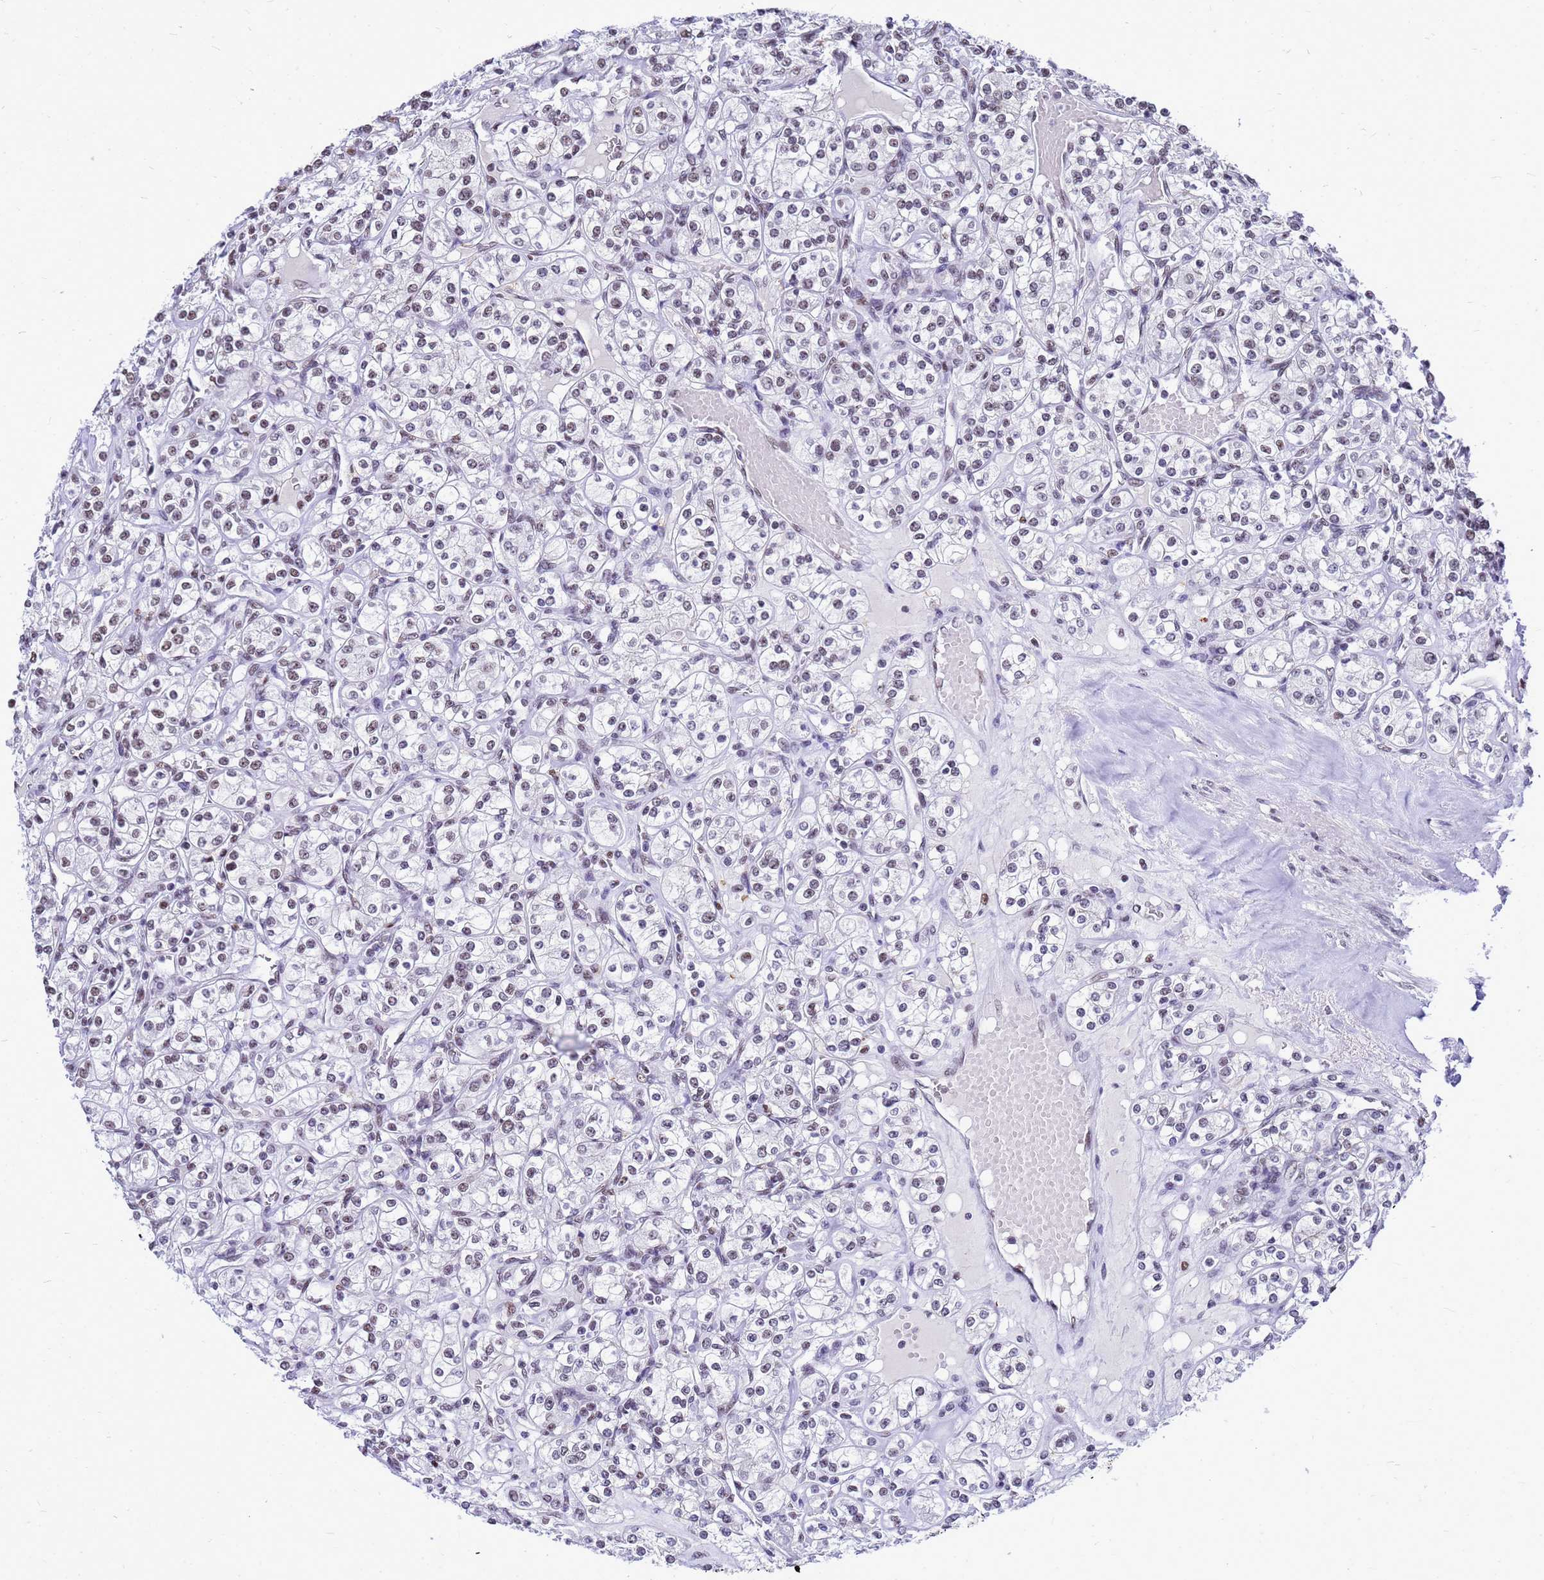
{"staining": {"intensity": "moderate", "quantity": "25%-75%", "location": "nuclear"}, "tissue": "renal cancer", "cell_type": "Tumor cells", "image_type": "cancer", "snomed": [{"axis": "morphology", "description": "Adenocarcinoma, NOS"}, {"axis": "topography", "description": "Kidney"}], "caption": "Renal cancer (adenocarcinoma) was stained to show a protein in brown. There is medium levels of moderate nuclear staining in about 25%-75% of tumor cells. Immunohistochemistry (ihc) stains the protein of interest in brown and the nuclei are stained blue.", "gene": "SART3", "patient": {"sex": "male", "age": 77}}